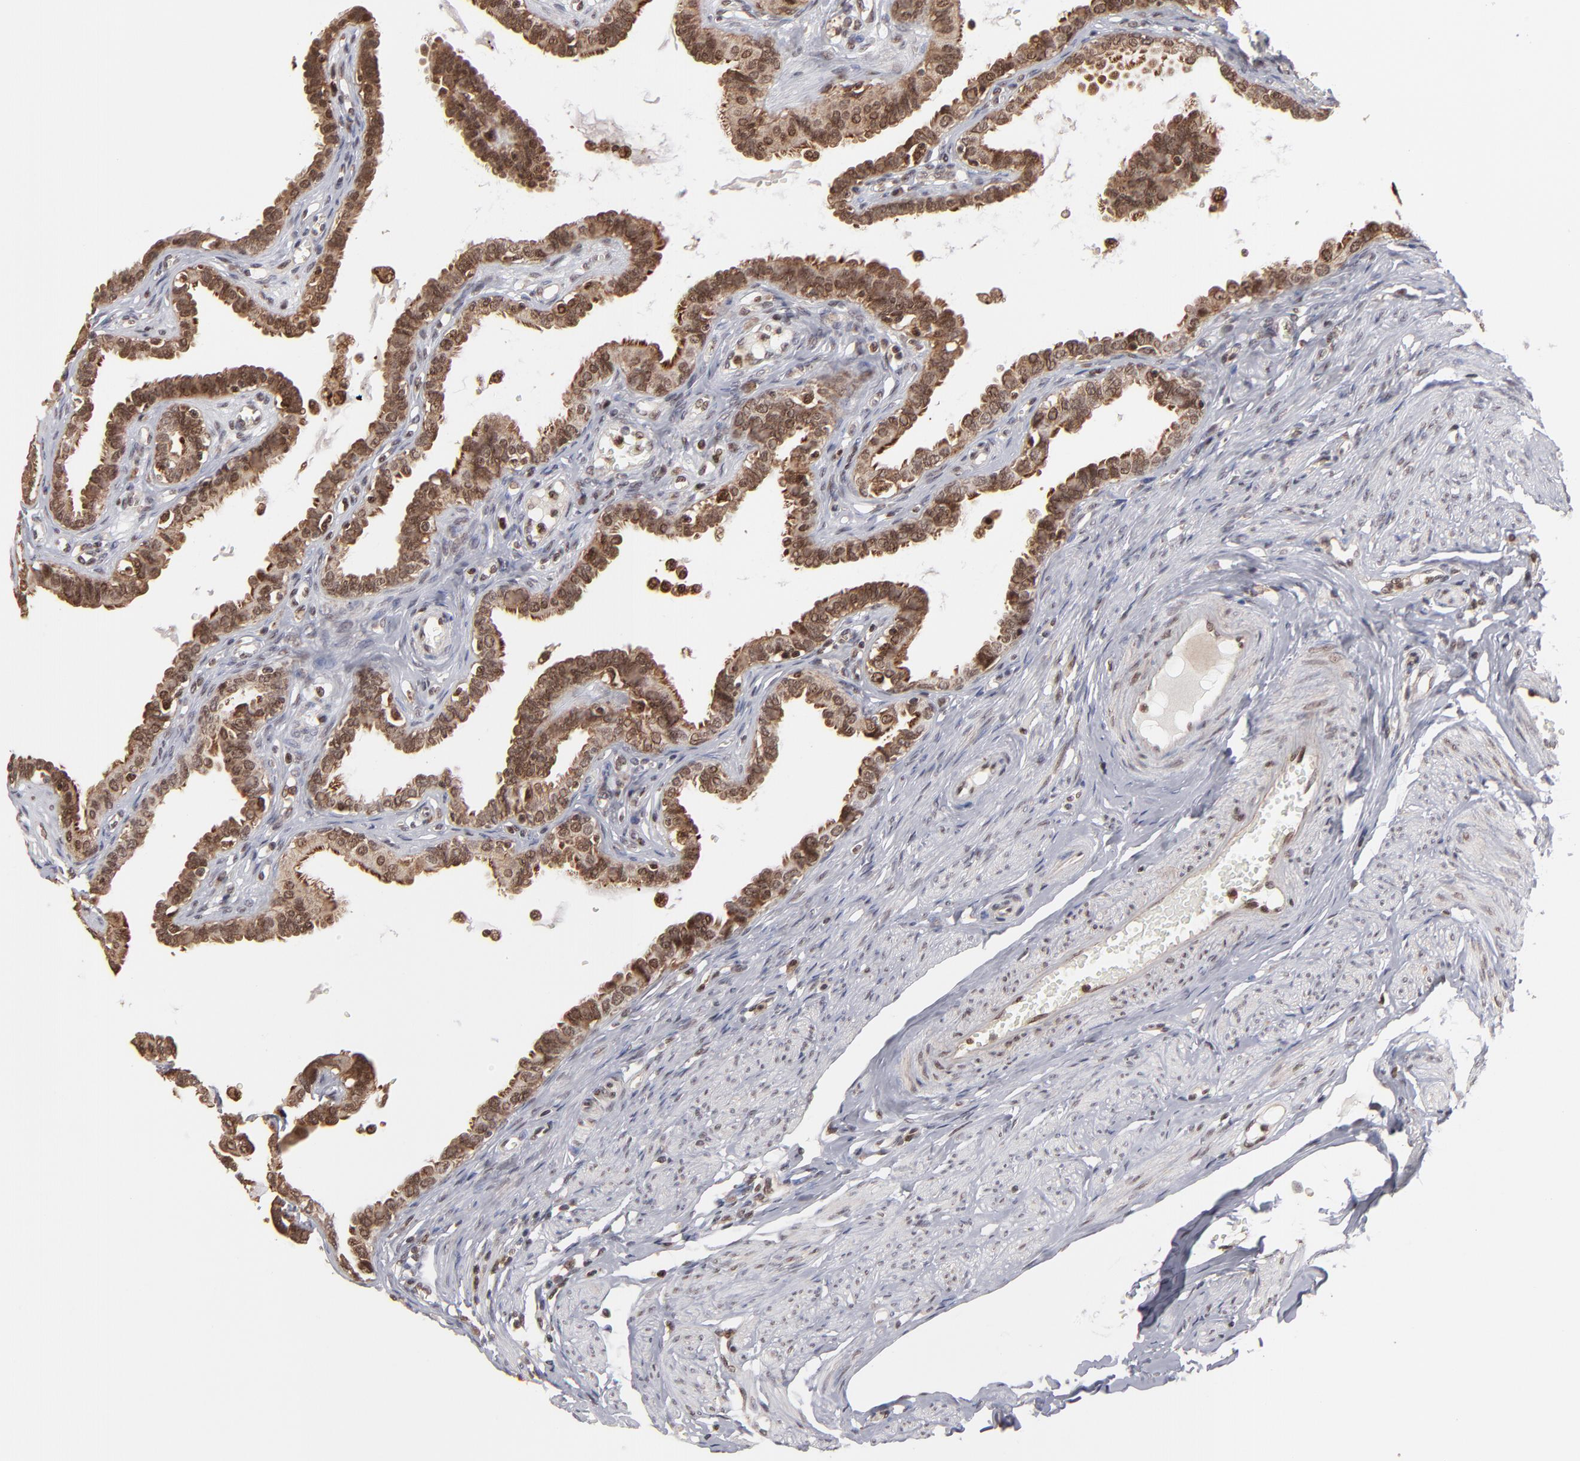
{"staining": {"intensity": "strong", "quantity": ">75%", "location": "cytoplasmic/membranous,nuclear"}, "tissue": "fallopian tube", "cell_type": "Glandular cells", "image_type": "normal", "snomed": [{"axis": "morphology", "description": "Normal tissue, NOS"}, {"axis": "topography", "description": "Fallopian tube"}], "caption": "The image displays immunohistochemical staining of benign fallopian tube. There is strong cytoplasmic/membranous,nuclear staining is present in about >75% of glandular cells.", "gene": "RGS6", "patient": {"sex": "female", "age": 67}}